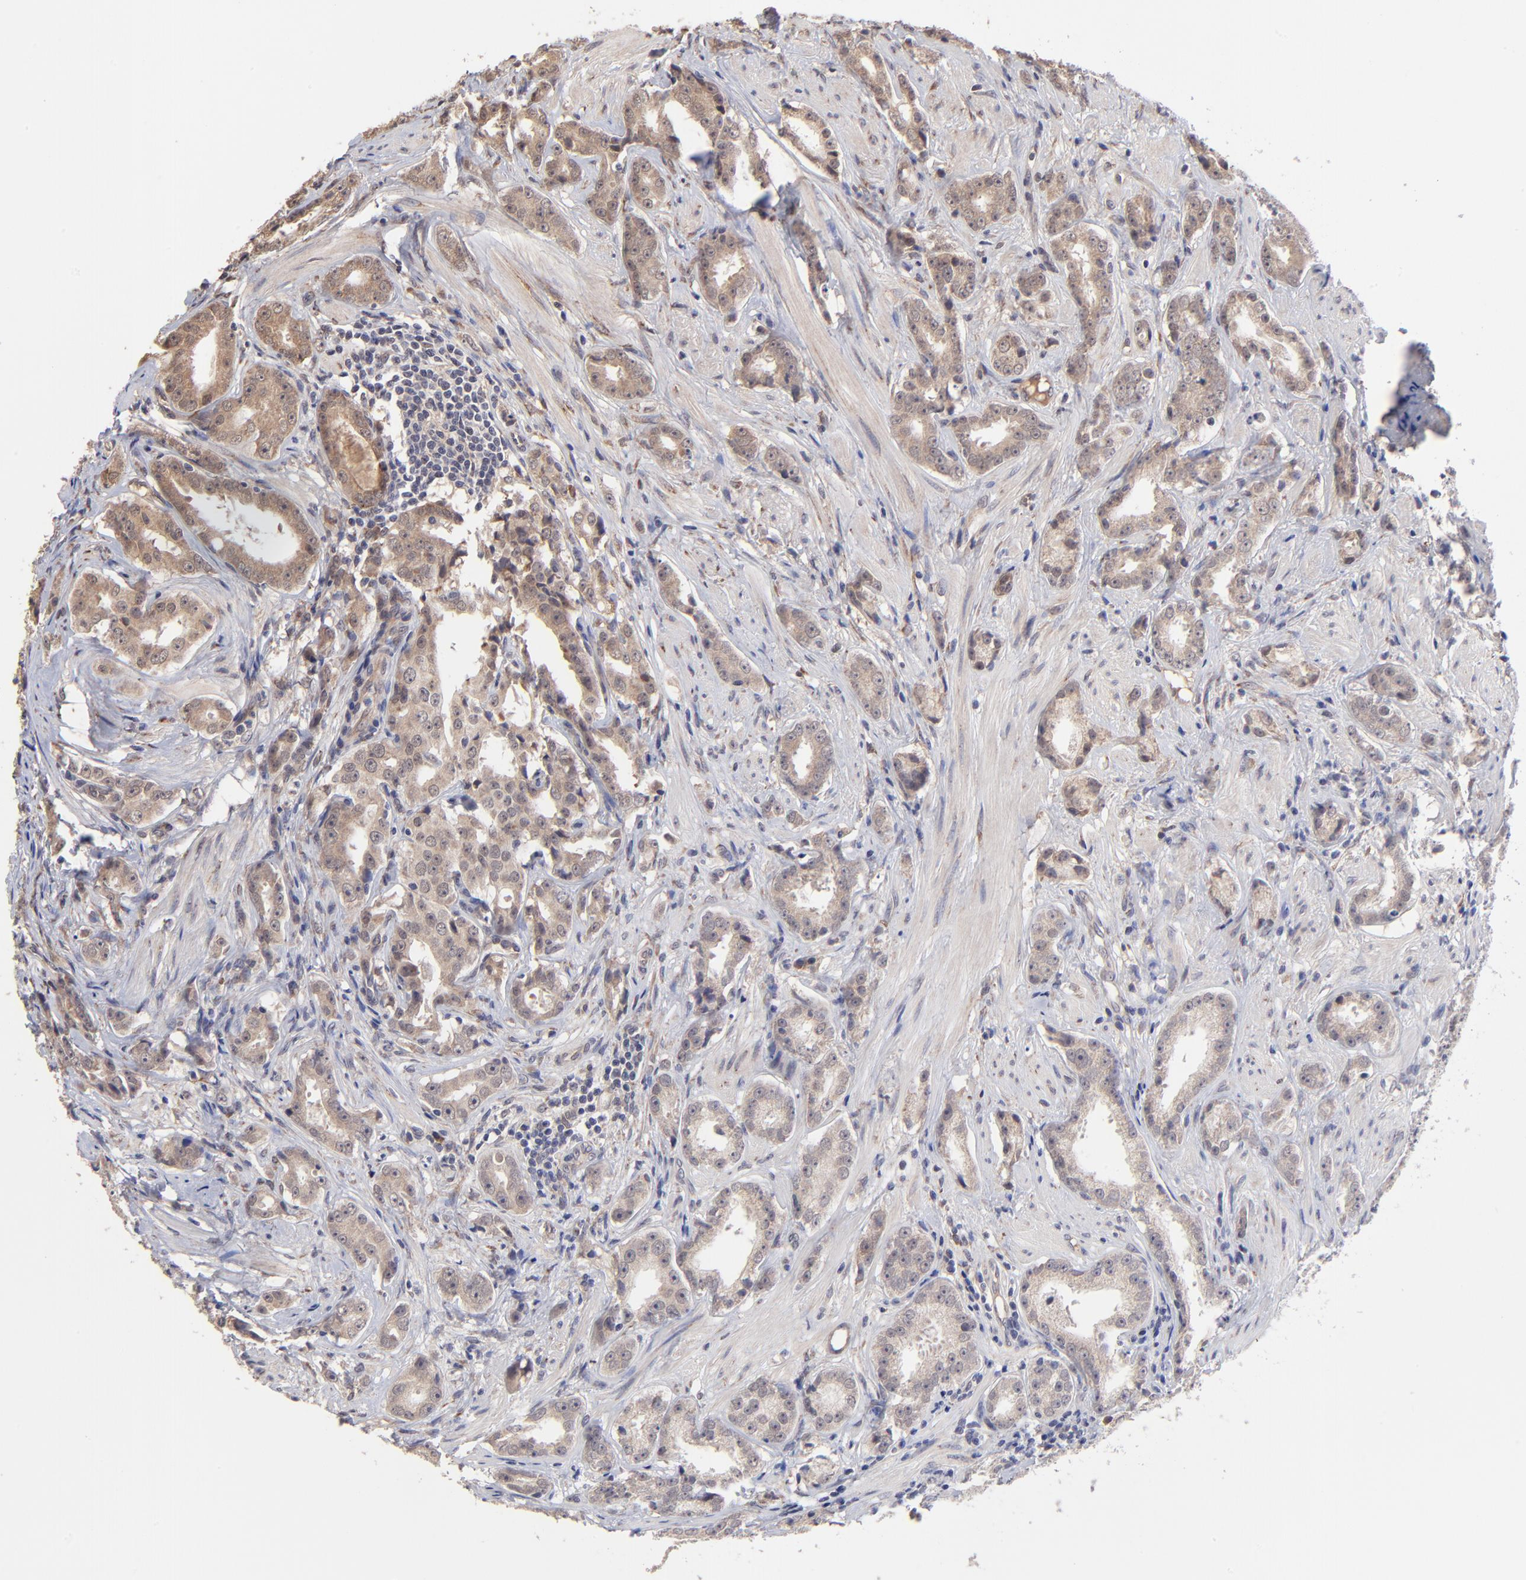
{"staining": {"intensity": "weak", "quantity": ">75%", "location": "cytoplasmic/membranous"}, "tissue": "prostate cancer", "cell_type": "Tumor cells", "image_type": "cancer", "snomed": [{"axis": "morphology", "description": "Adenocarcinoma, Medium grade"}, {"axis": "topography", "description": "Prostate"}], "caption": "A low amount of weak cytoplasmic/membranous positivity is present in about >75% of tumor cells in prostate cancer tissue.", "gene": "CHL1", "patient": {"sex": "male", "age": 53}}